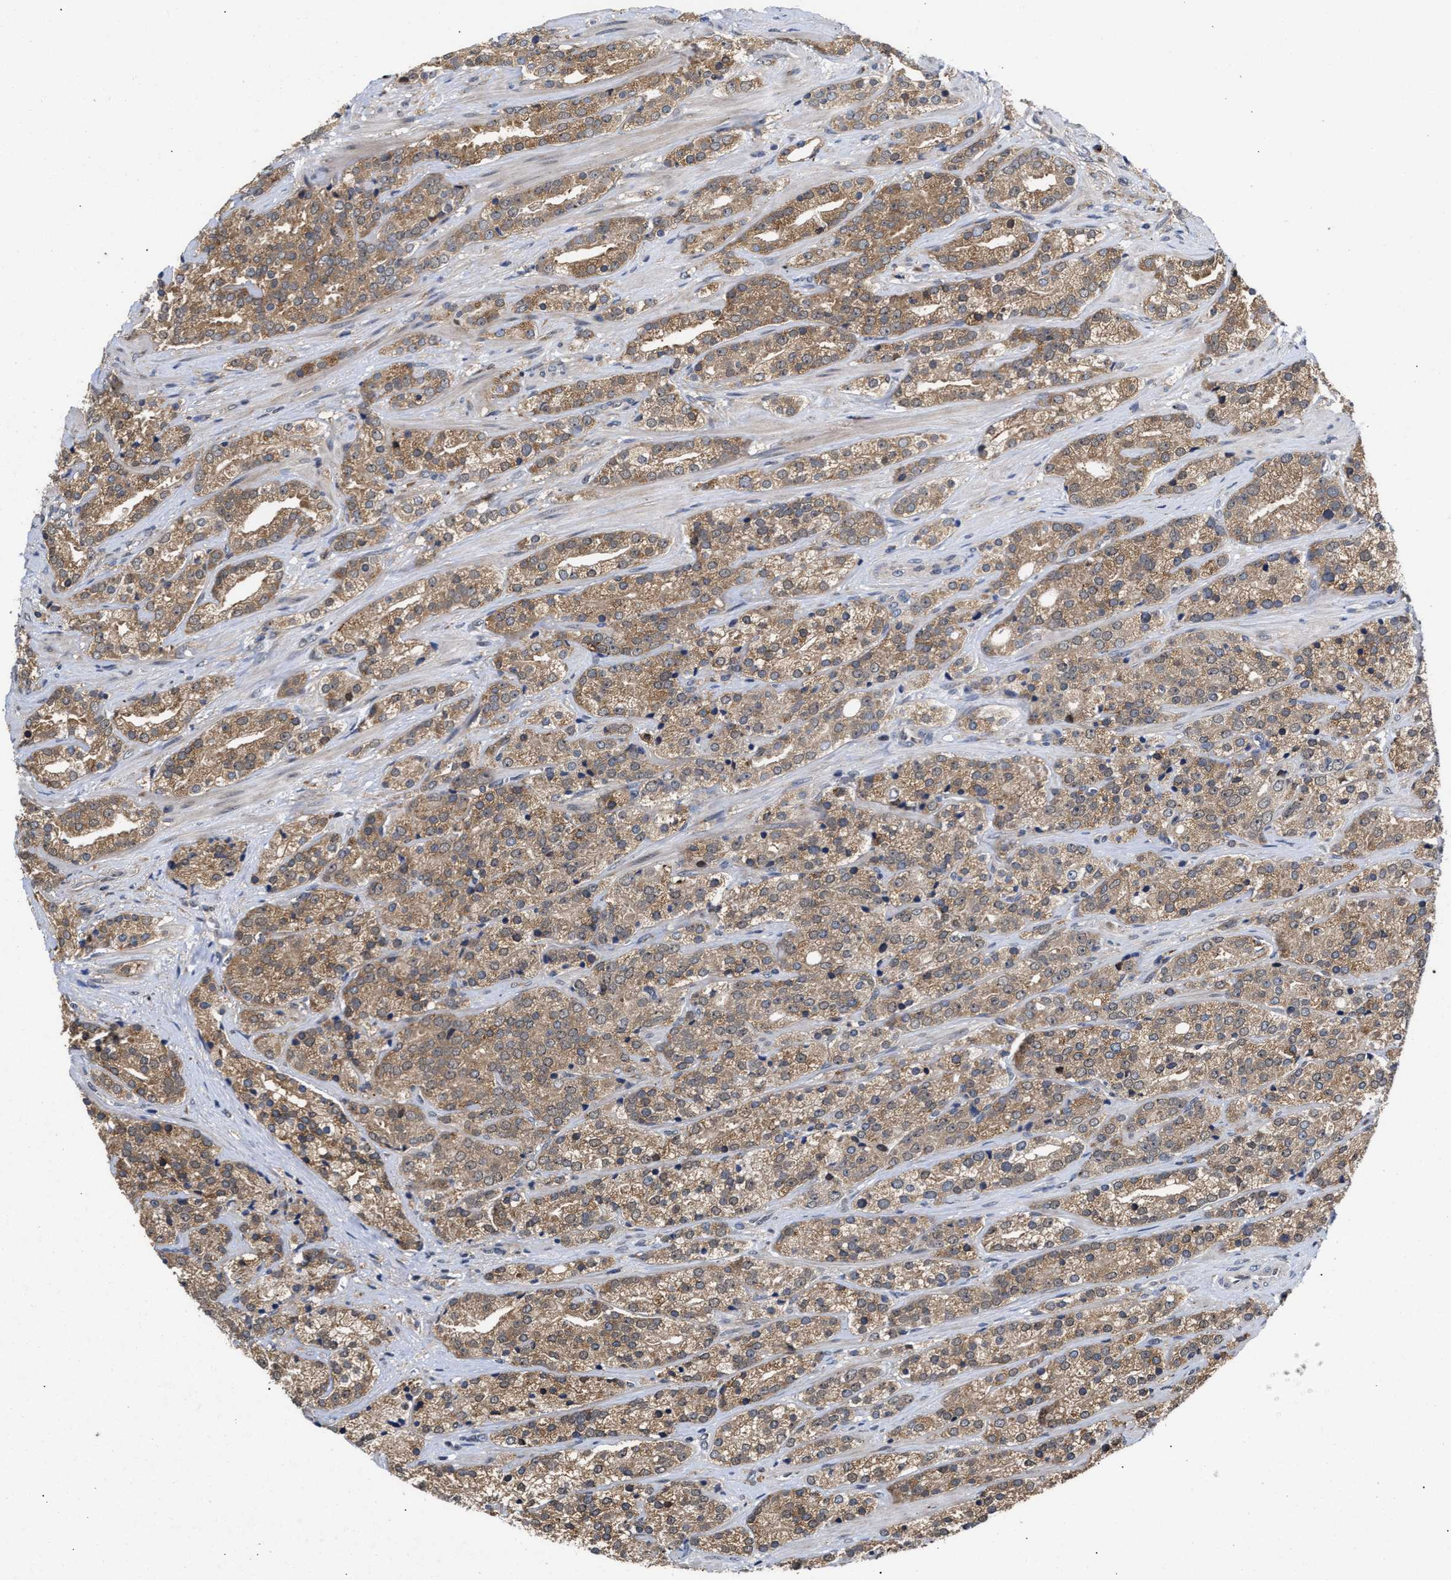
{"staining": {"intensity": "moderate", "quantity": ">75%", "location": "cytoplasmic/membranous"}, "tissue": "prostate cancer", "cell_type": "Tumor cells", "image_type": "cancer", "snomed": [{"axis": "morphology", "description": "Adenocarcinoma, High grade"}, {"axis": "topography", "description": "Prostate"}], "caption": "Immunohistochemistry (IHC) staining of prostate cancer, which shows medium levels of moderate cytoplasmic/membranous positivity in about >75% of tumor cells indicating moderate cytoplasmic/membranous protein expression. The staining was performed using DAB (brown) for protein detection and nuclei were counterstained in hematoxylin (blue).", "gene": "CLIP2", "patient": {"sex": "male", "age": 71}}